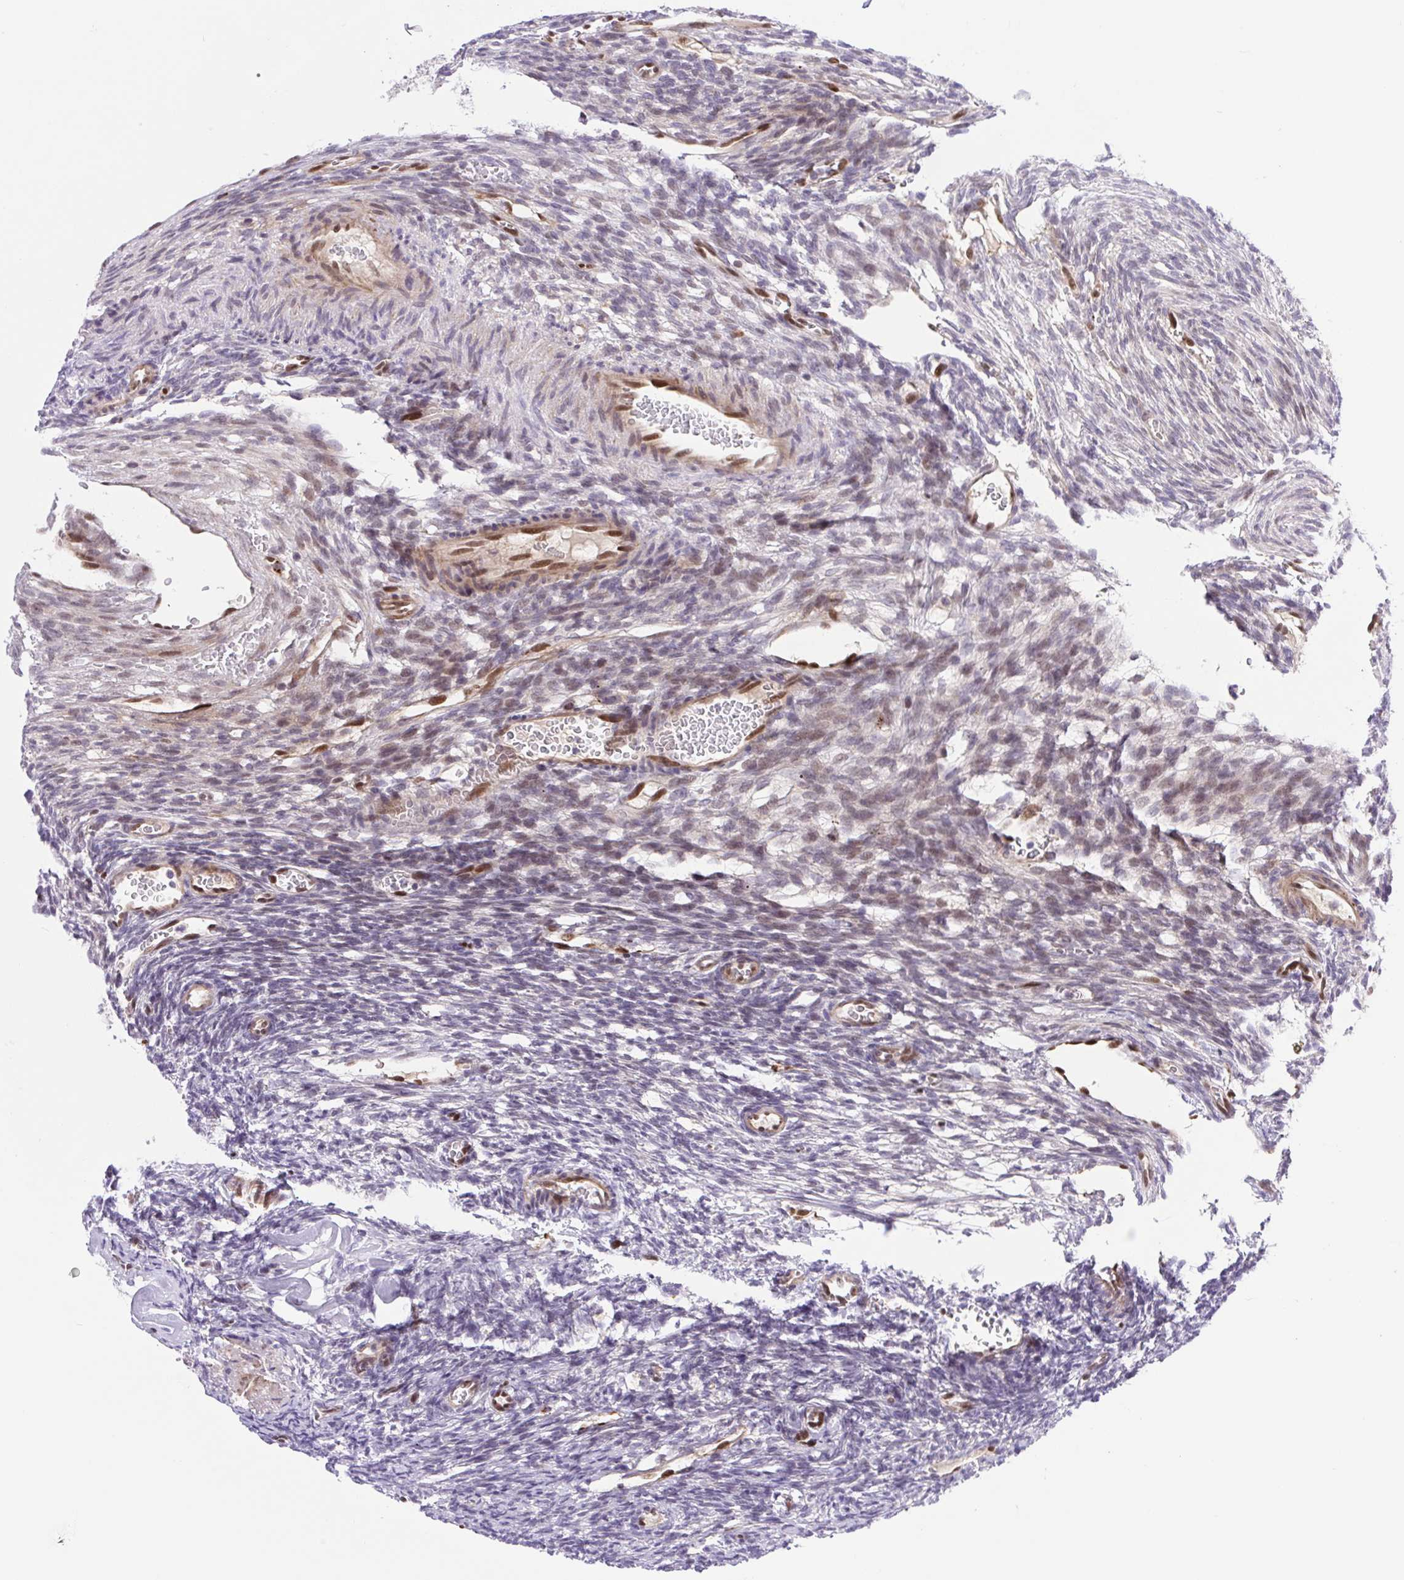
{"staining": {"intensity": "moderate", "quantity": "25%-75%", "location": "cytoplasmic/membranous"}, "tissue": "ovary", "cell_type": "Follicle cells", "image_type": "normal", "snomed": [{"axis": "morphology", "description": "Normal tissue, NOS"}, {"axis": "topography", "description": "Ovary"}], "caption": "Brown immunohistochemical staining in normal human ovary displays moderate cytoplasmic/membranous staining in about 25%-75% of follicle cells.", "gene": "ERG", "patient": {"sex": "female", "age": 34}}